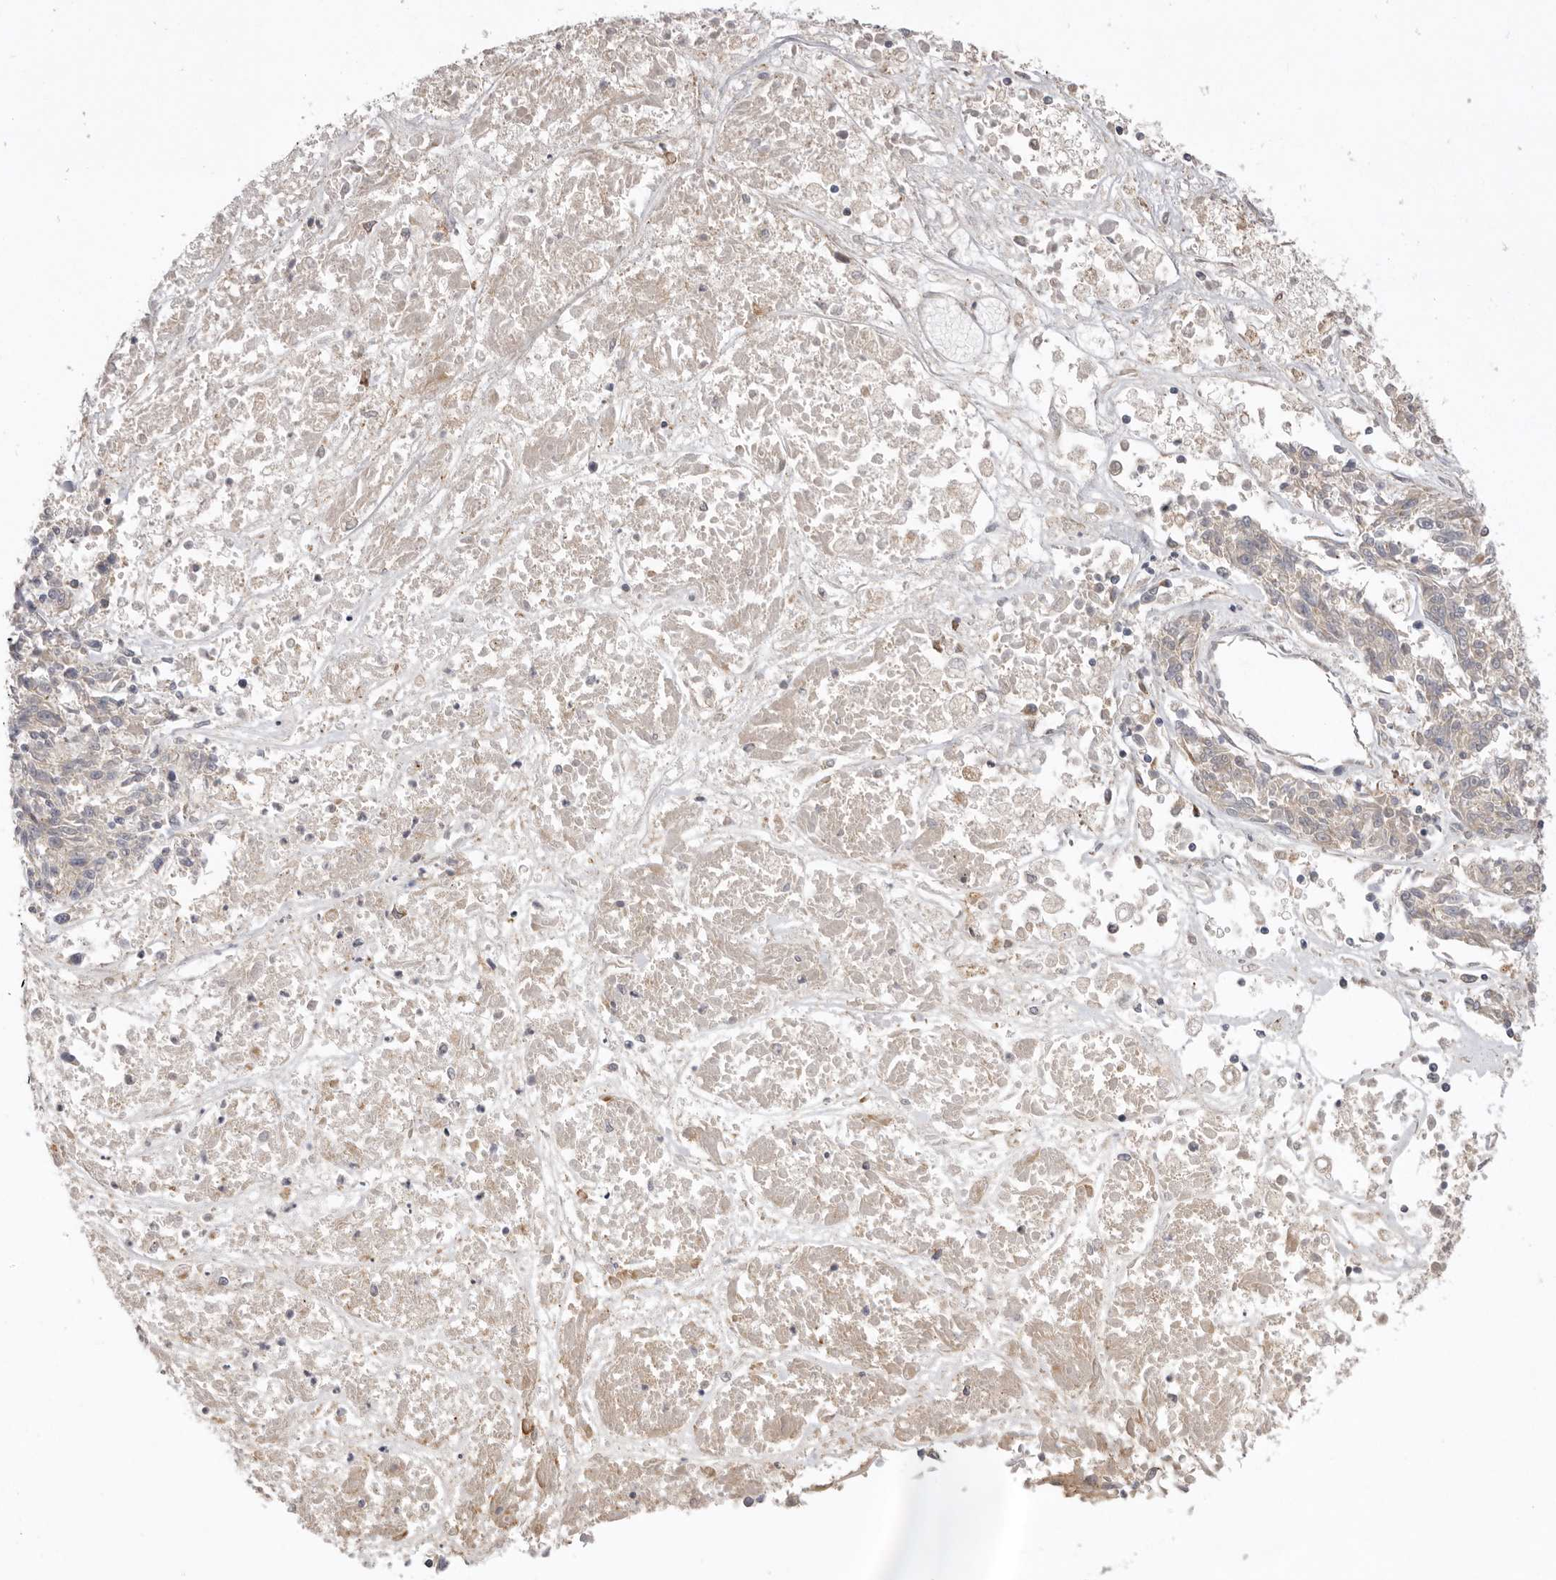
{"staining": {"intensity": "weak", "quantity": "<25%", "location": "cytoplasmic/membranous"}, "tissue": "melanoma", "cell_type": "Tumor cells", "image_type": "cancer", "snomed": [{"axis": "morphology", "description": "Malignant melanoma, NOS"}, {"axis": "topography", "description": "Skin"}], "caption": "Tumor cells are negative for brown protein staining in melanoma.", "gene": "TLR3", "patient": {"sex": "male", "age": 53}}